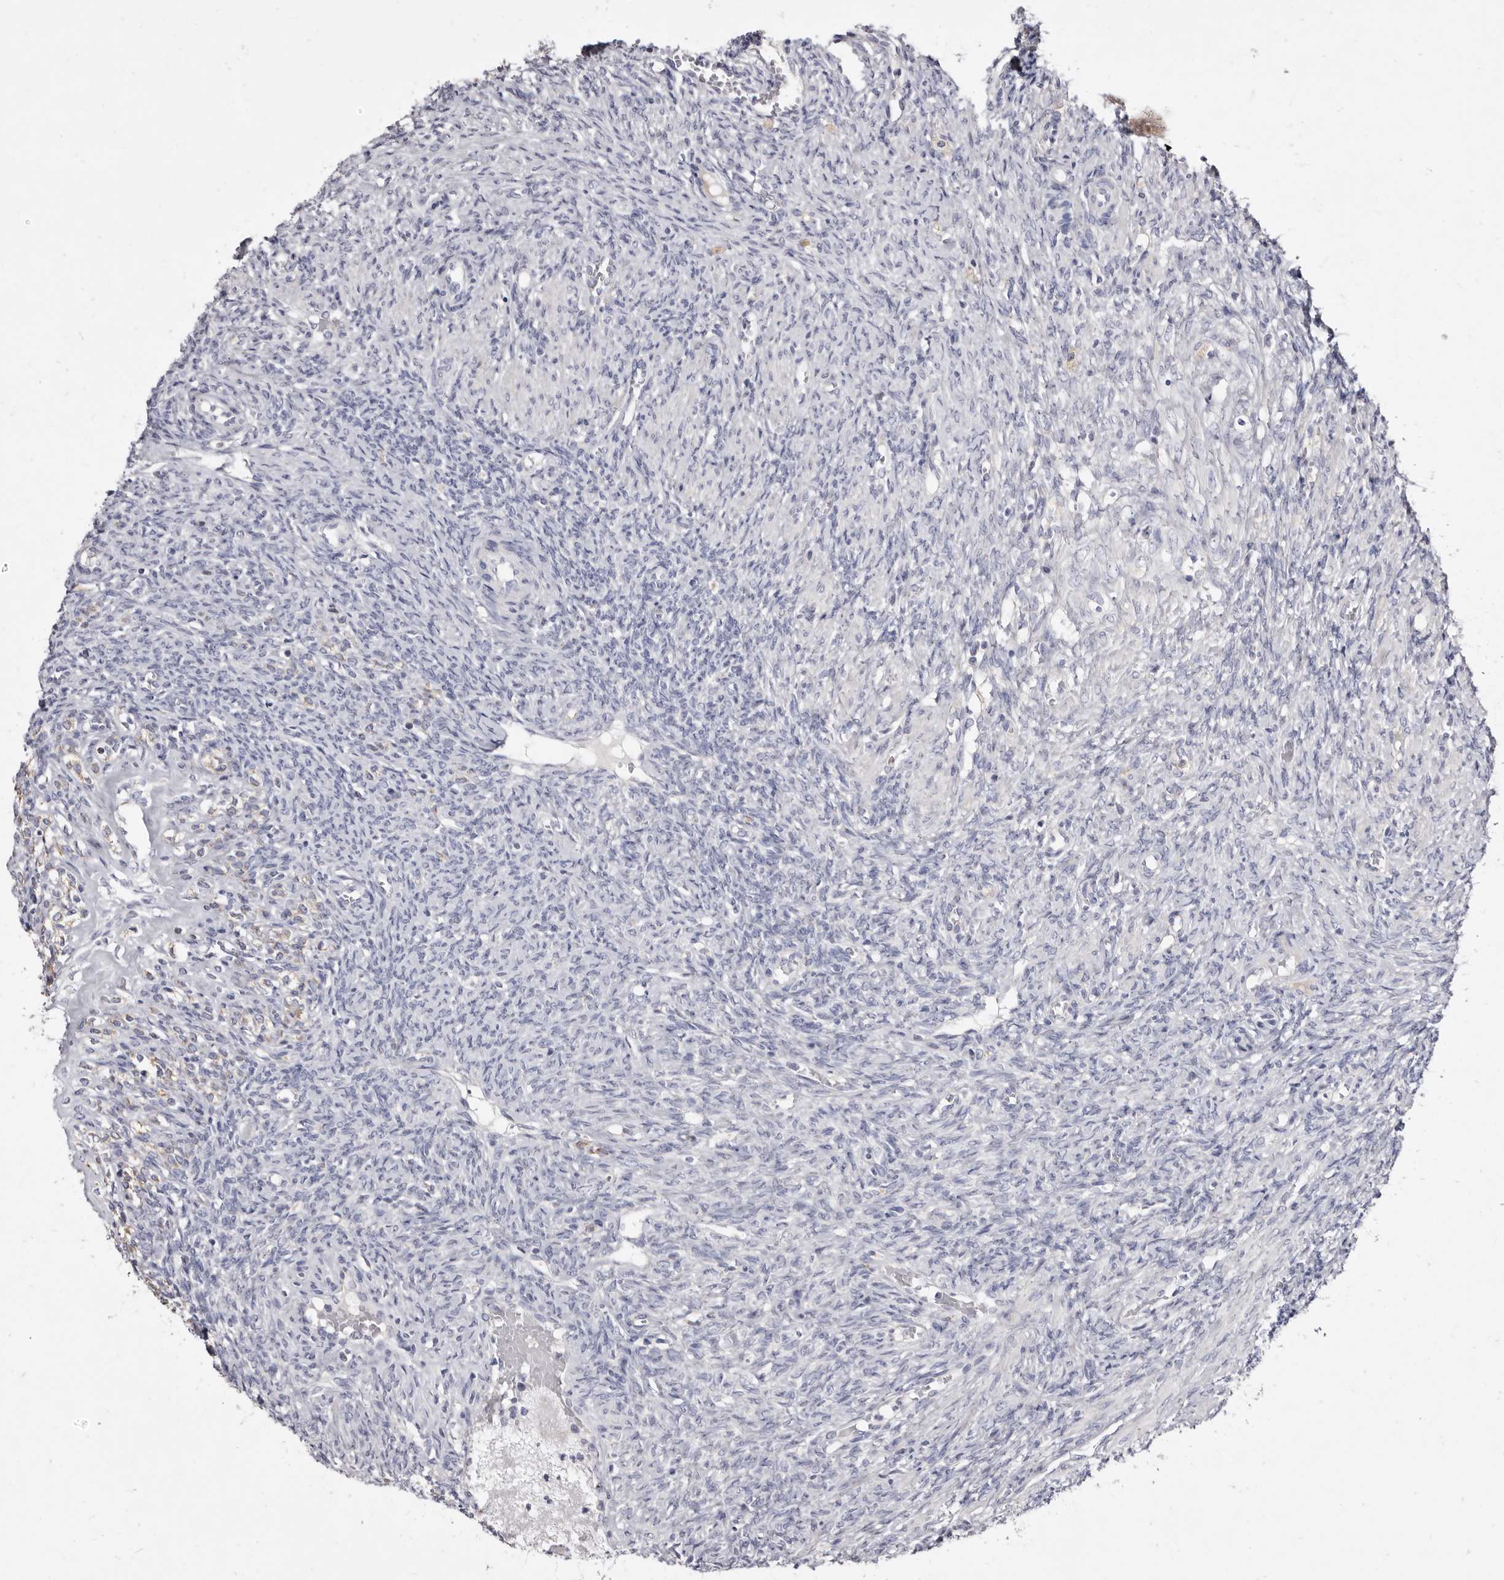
{"staining": {"intensity": "negative", "quantity": "none", "location": "none"}, "tissue": "ovary", "cell_type": "Ovarian stroma cells", "image_type": "normal", "snomed": [{"axis": "morphology", "description": "Normal tissue, NOS"}, {"axis": "topography", "description": "Ovary"}], "caption": "The image demonstrates no staining of ovarian stroma cells in normal ovary.", "gene": "CYP2E1", "patient": {"sex": "female", "age": 41}}